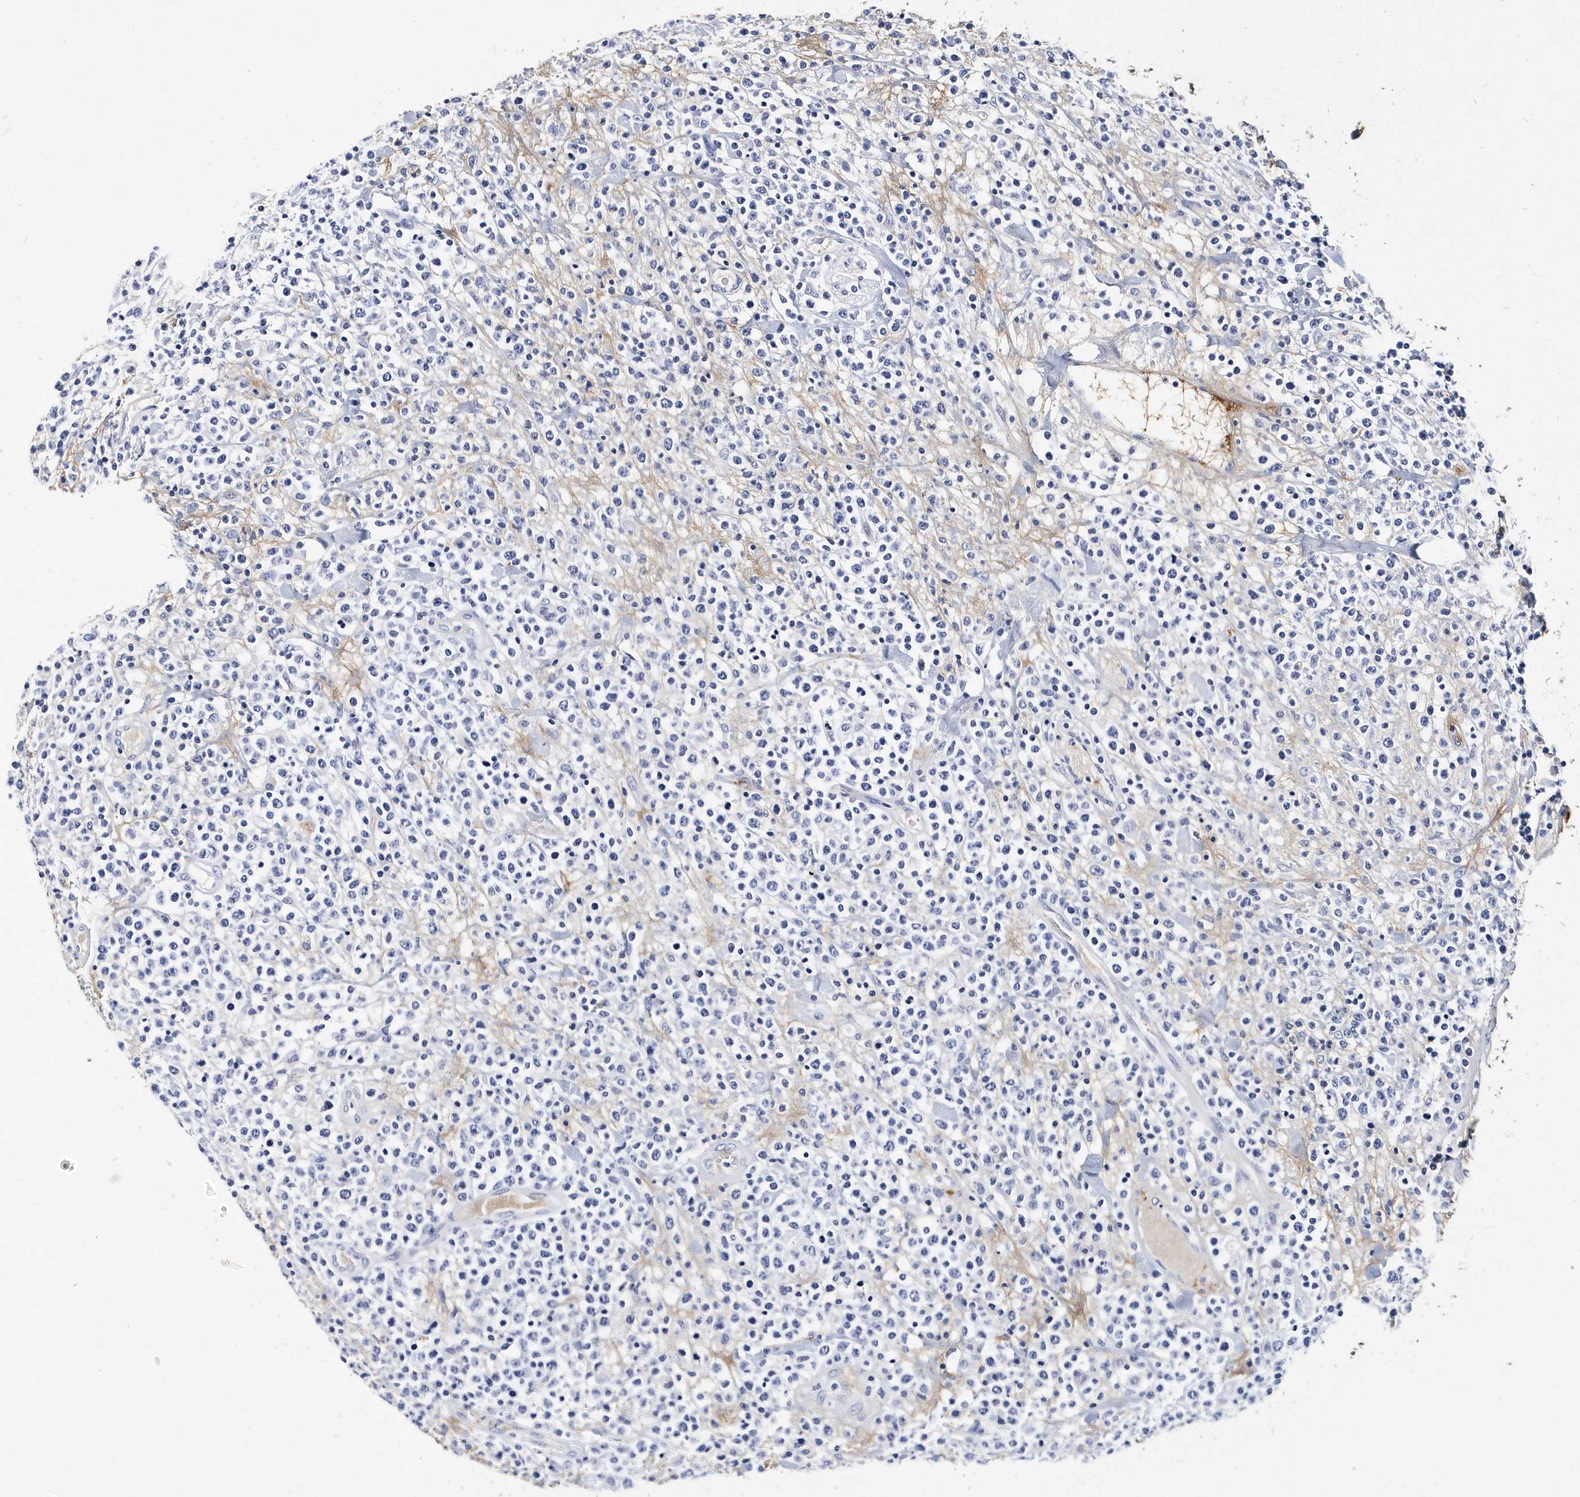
{"staining": {"intensity": "negative", "quantity": "none", "location": "none"}, "tissue": "lymphoma", "cell_type": "Tumor cells", "image_type": "cancer", "snomed": [{"axis": "morphology", "description": "Malignant lymphoma, non-Hodgkin's type, High grade"}, {"axis": "topography", "description": "Colon"}], "caption": "Malignant lymphoma, non-Hodgkin's type (high-grade) stained for a protein using immunohistochemistry (IHC) displays no staining tumor cells.", "gene": "ITGA2B", "patient": {"sex": "female", "age": 53}}